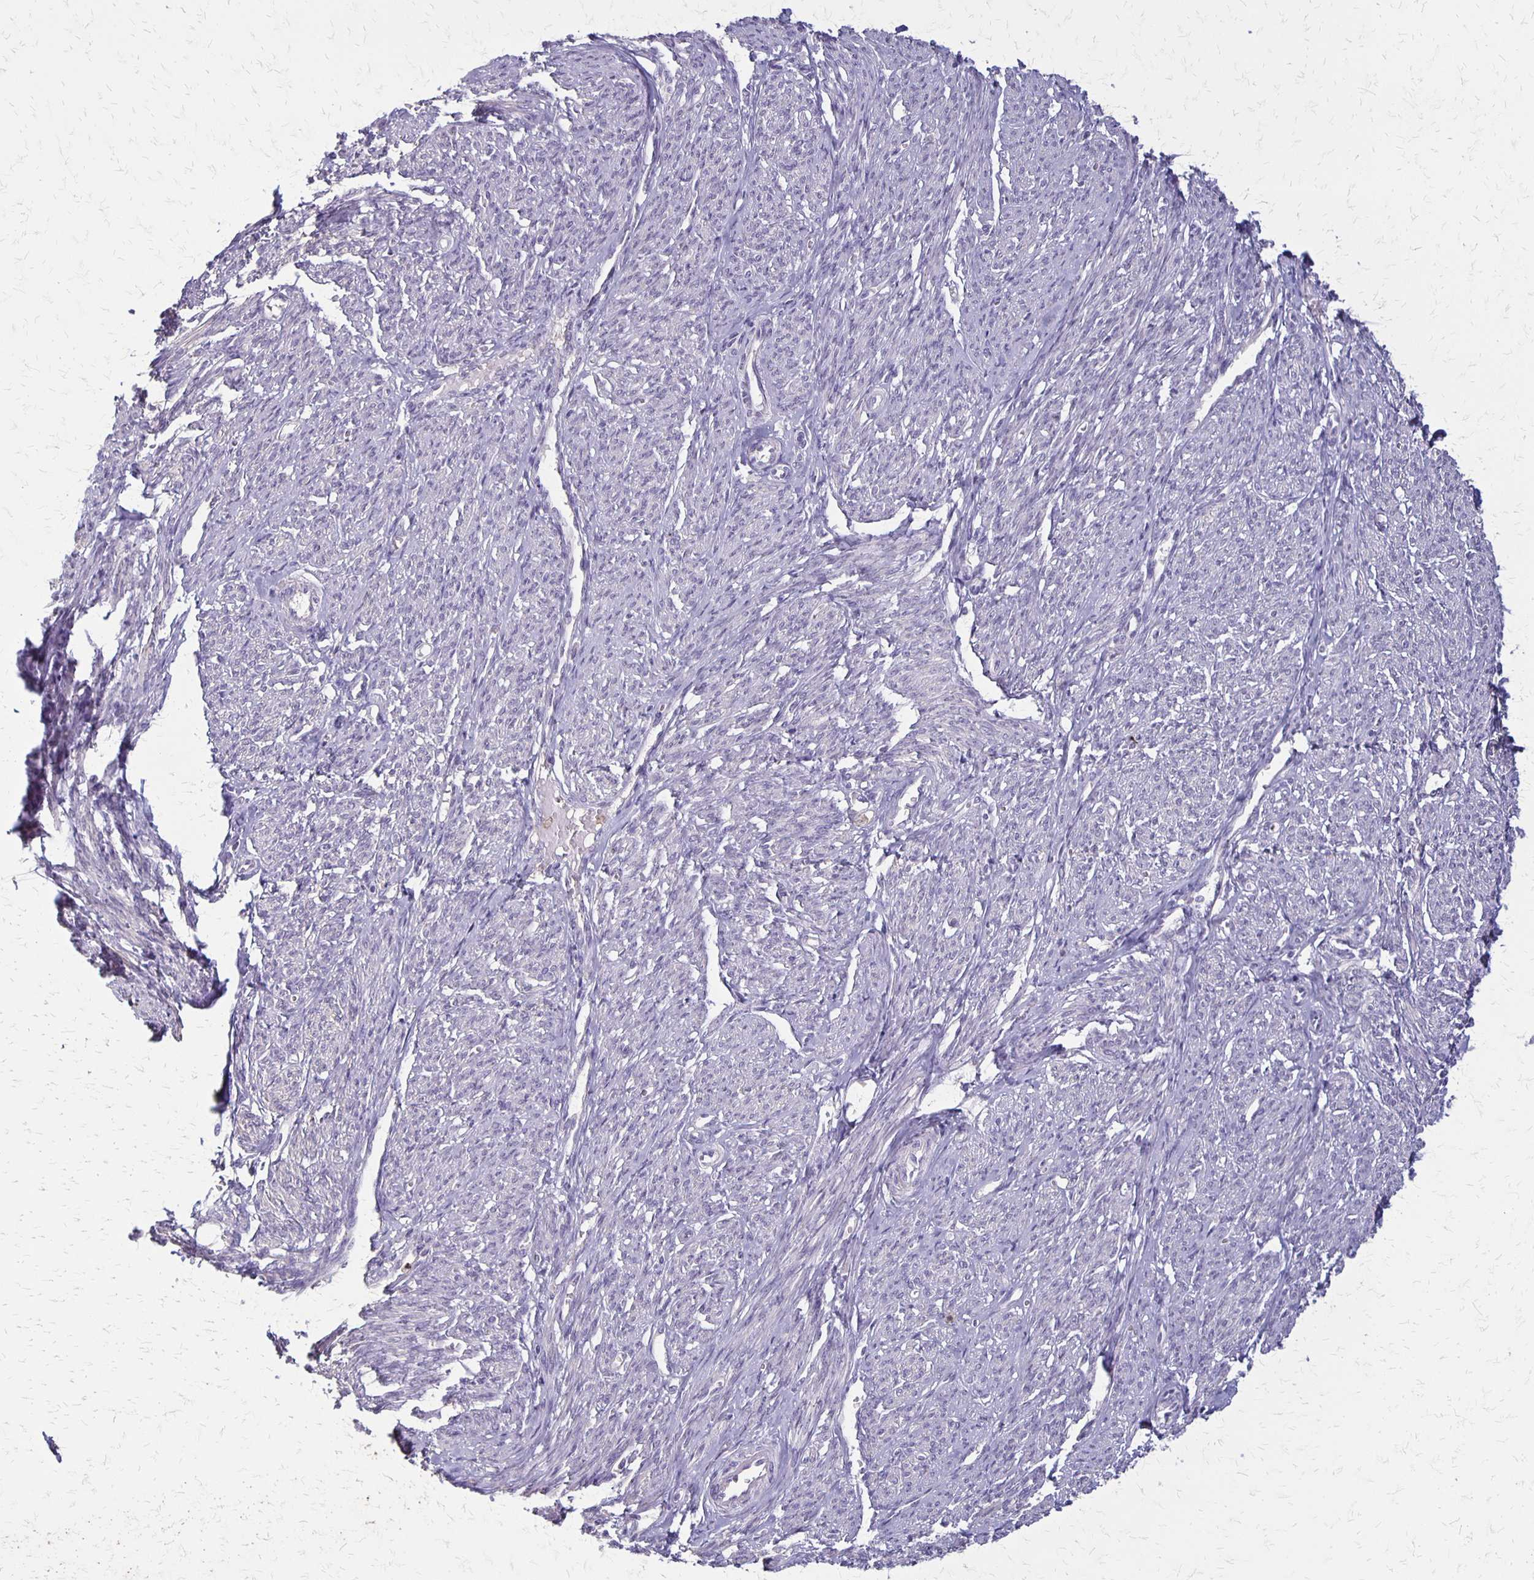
{"staining": {"intensity": "weak", "quantity": "<25%", "location": "cytoplasmic/membranous"}, "tissue": "smooth muscle", "cell_type": "Smooth muscle cells", "image_type": "normal", "snomed": [{"axis": "morphology", "description": "Normal tissue, NOS"}, {"axis": "topography", "description": "Smooth muscle"}], "caption": "Smooth muscle cells are negative for protein expression in unremarkable human smooth muscle. The staining is performed using DAB brown chromogen with nuclei counter-stained in using hematoxylin.", "gene": "SEPTIN5", "patient": {"sex": "female", "age": 65}}